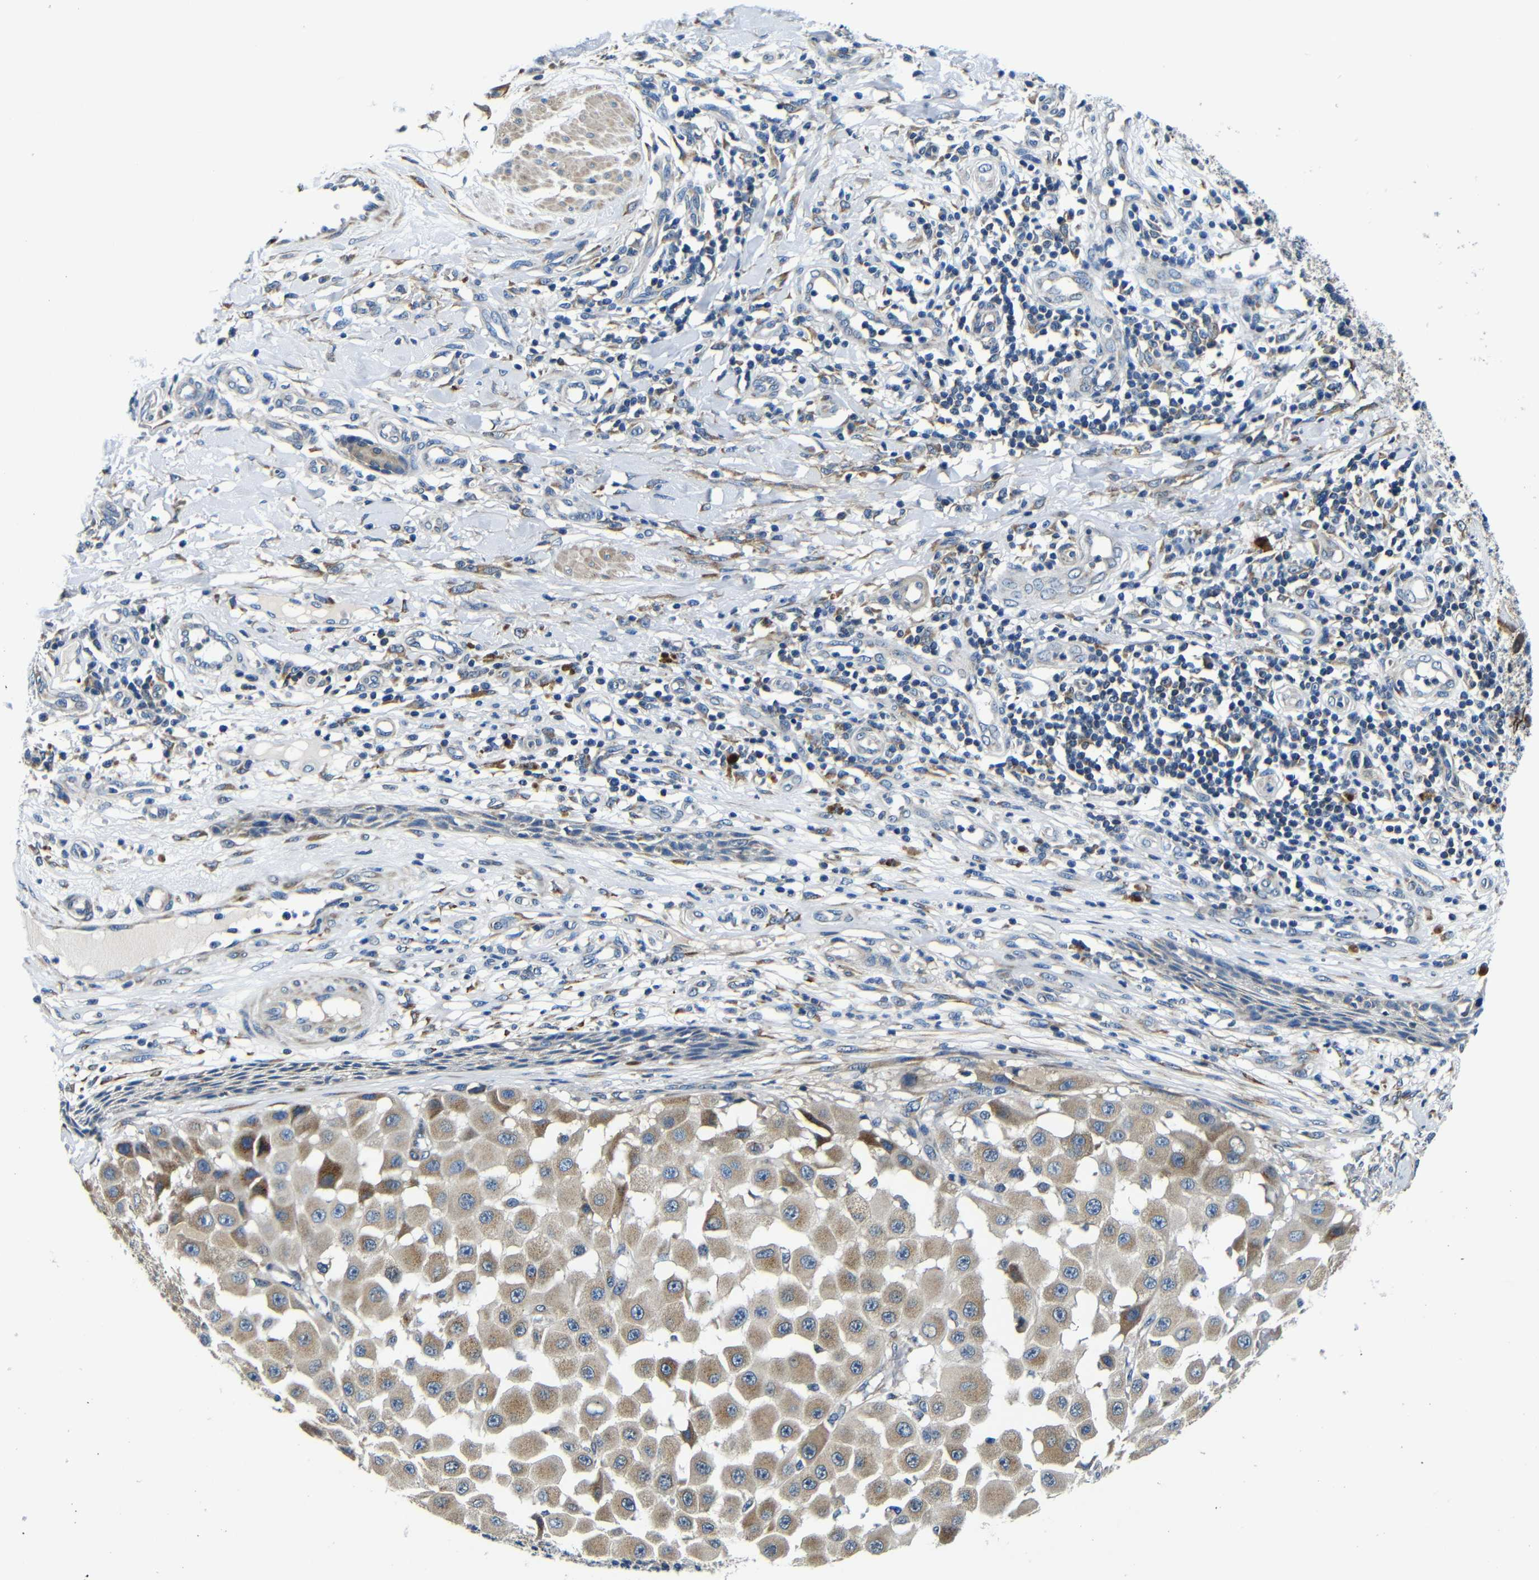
{"staining": {"intensity": "weak", "quantity": ">75%", "location": "cytoplasmic/membranous"}, "tissue": "melanoma", "cell_type": "Tumor cells", "image_type": "cancer", "snomed": [{"axis": "morphology", "description": "Malignant melanoma, NOS"}, {"axis": "topography", "description": "Skin"}], "caption": "Weak cytoplasmic/membranous expression for a protein is appreciated in about >75% of tumor cells of malignant melanoma using IHC.", "gene": "FKBP14", "patient": {"sex": "female", "age": 81}}